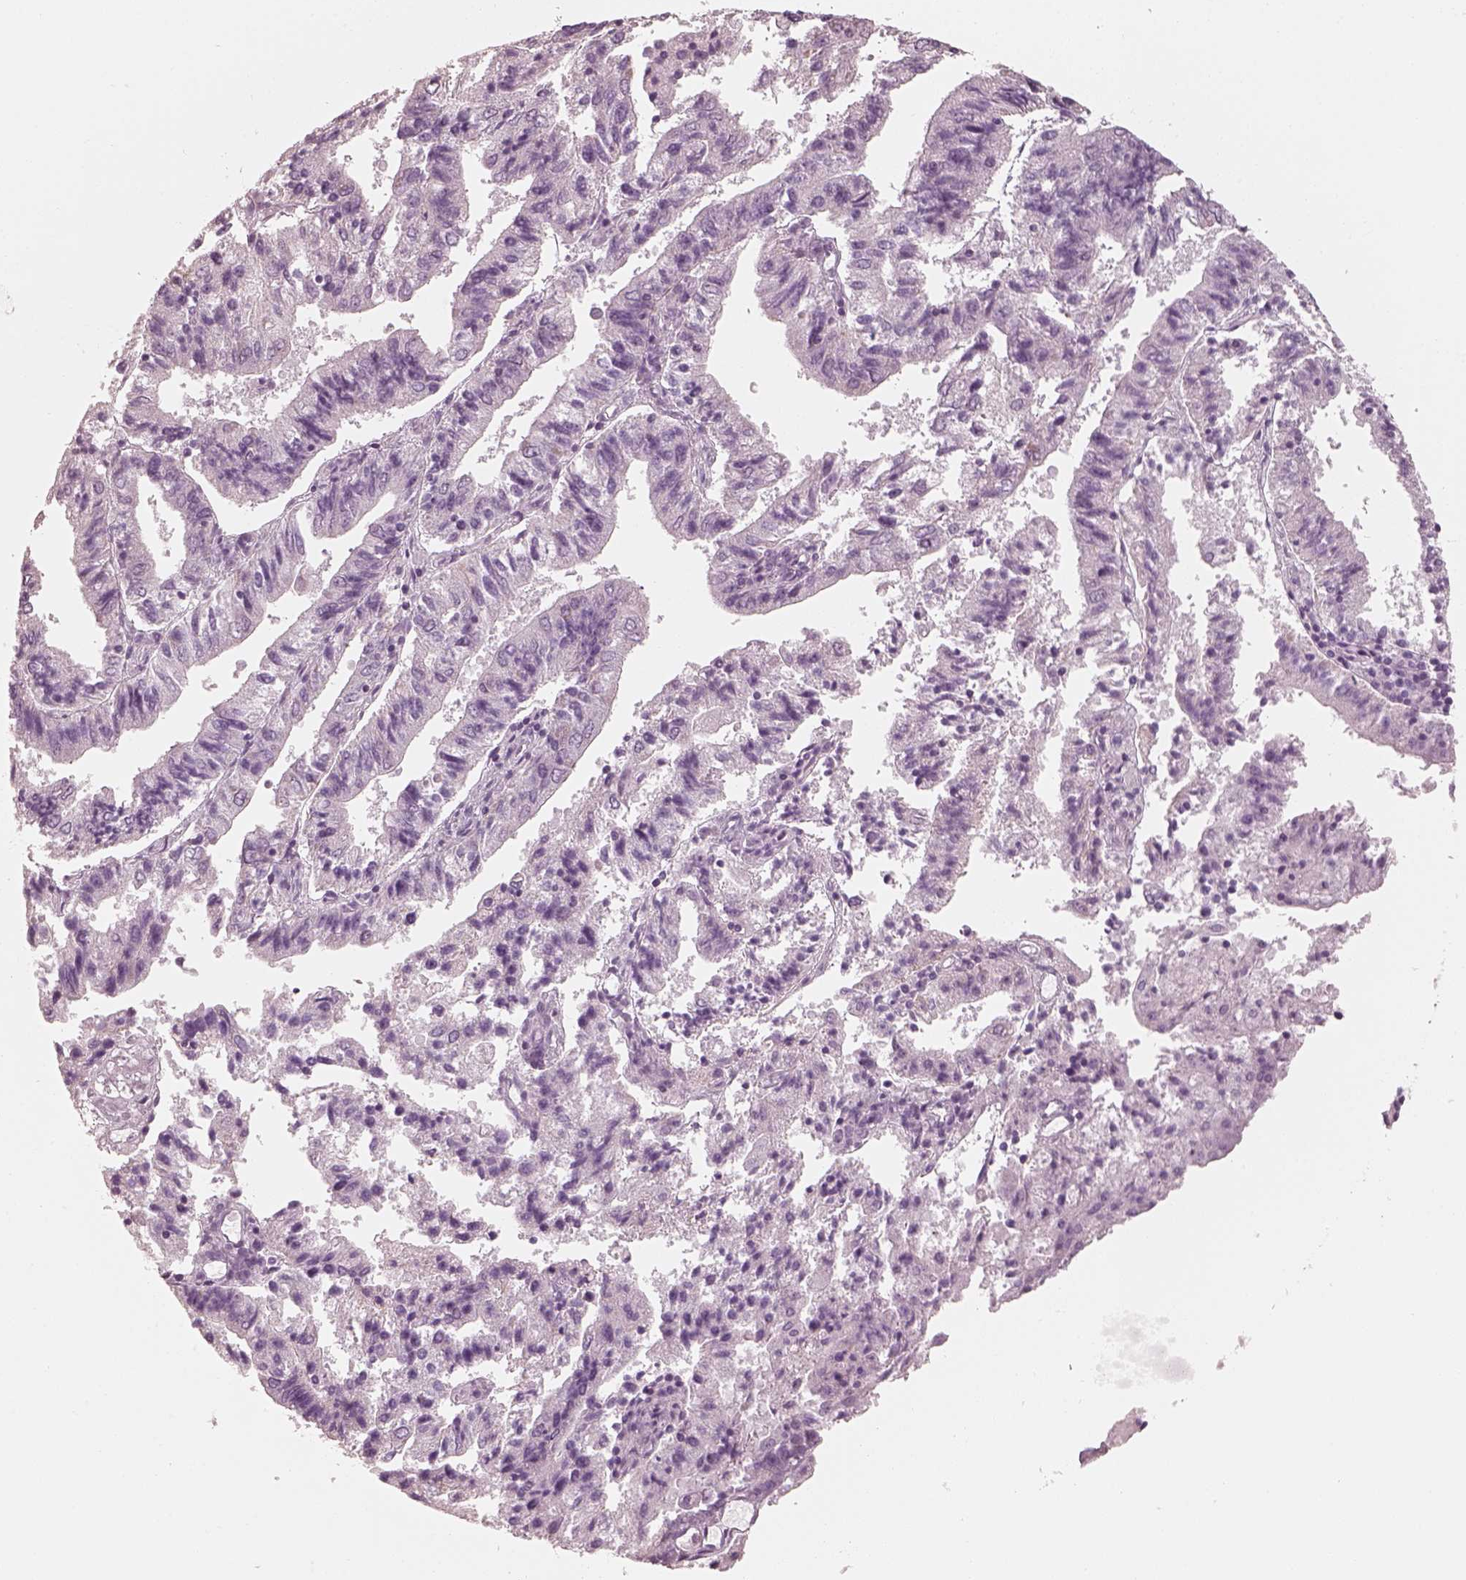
{"staining": {"intensity": "negative", "quantity": "none", "location": "none"}, "tissue": "endometrial cancer", "cell_type": "Tumor cells", "image_type": "cancer", "snomed": [{"axis": "morphology", "description": "Adenocarcinoma, NOS"}, {"axis": "topography", "description": "Endometrium"}], "caption": "Endometrial cancer was stained to show a protein in brown. There is no significant positivity in tumor cells. (DAB (3,3'-diaminobenzidine) IHC with hematoxylin counter stain).", "gene": "R3HDML", "patient": {"sex": "female", "age": 82}}